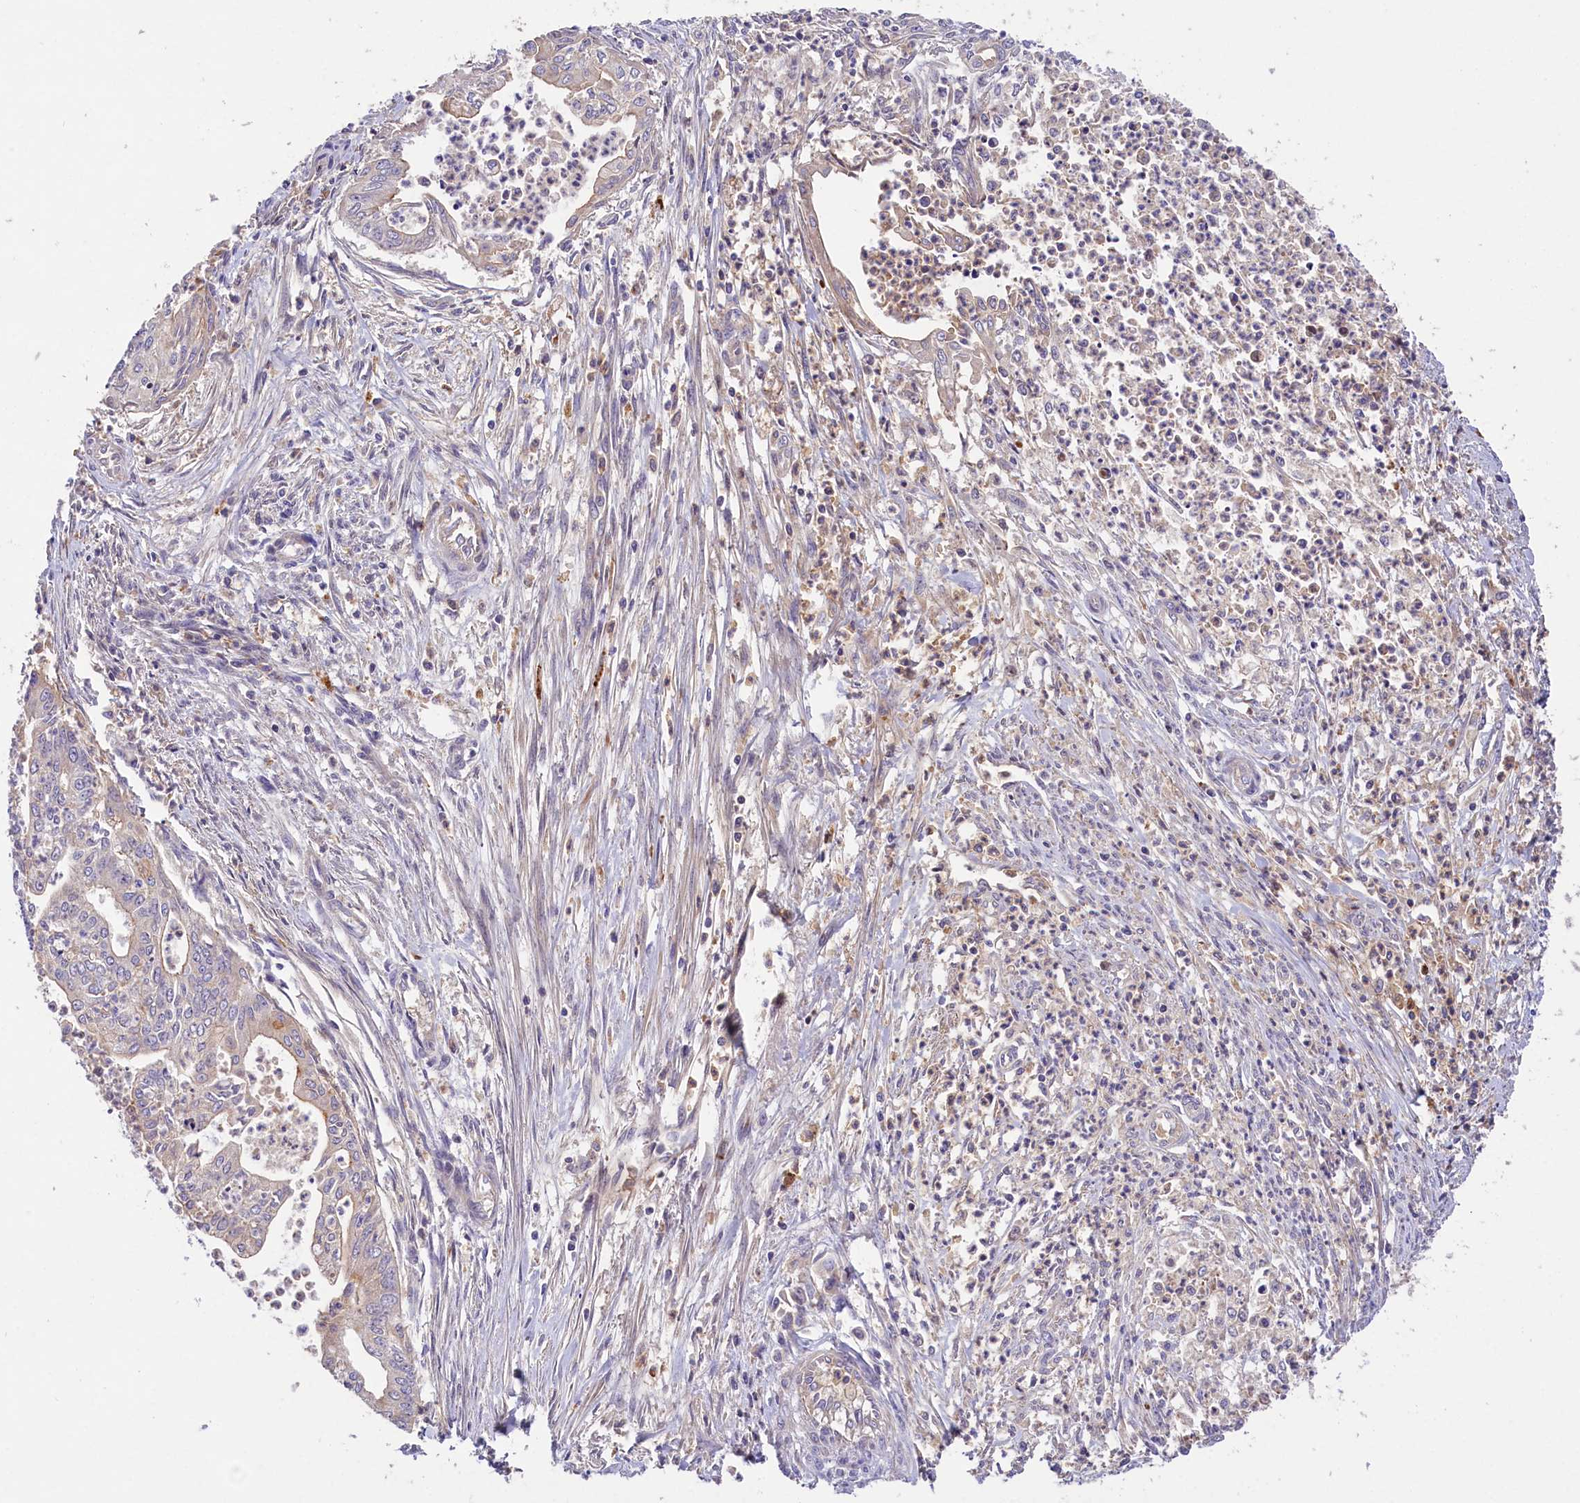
{"staining": {"intensity": "negative", "quantity": "none", "location": "none"}, "tissue": "endometrial cancer", "cell_type": "Tumor cells", "image_type": "cancer", "snomed": [{"axis": "morphology", "description": "Adenocarcinoma, NOS"}, {"axis": "topography", "description": "Endometrium"}], "caption": "Immunohistochemistry (IHC) histopathology image of human adenocarcinoma (endometrial) stained for a protein (brown), which demonstrates no staining in tumor cells.", "gene": "PHAF1", "patient": {"sex": "female", "age": 73}}